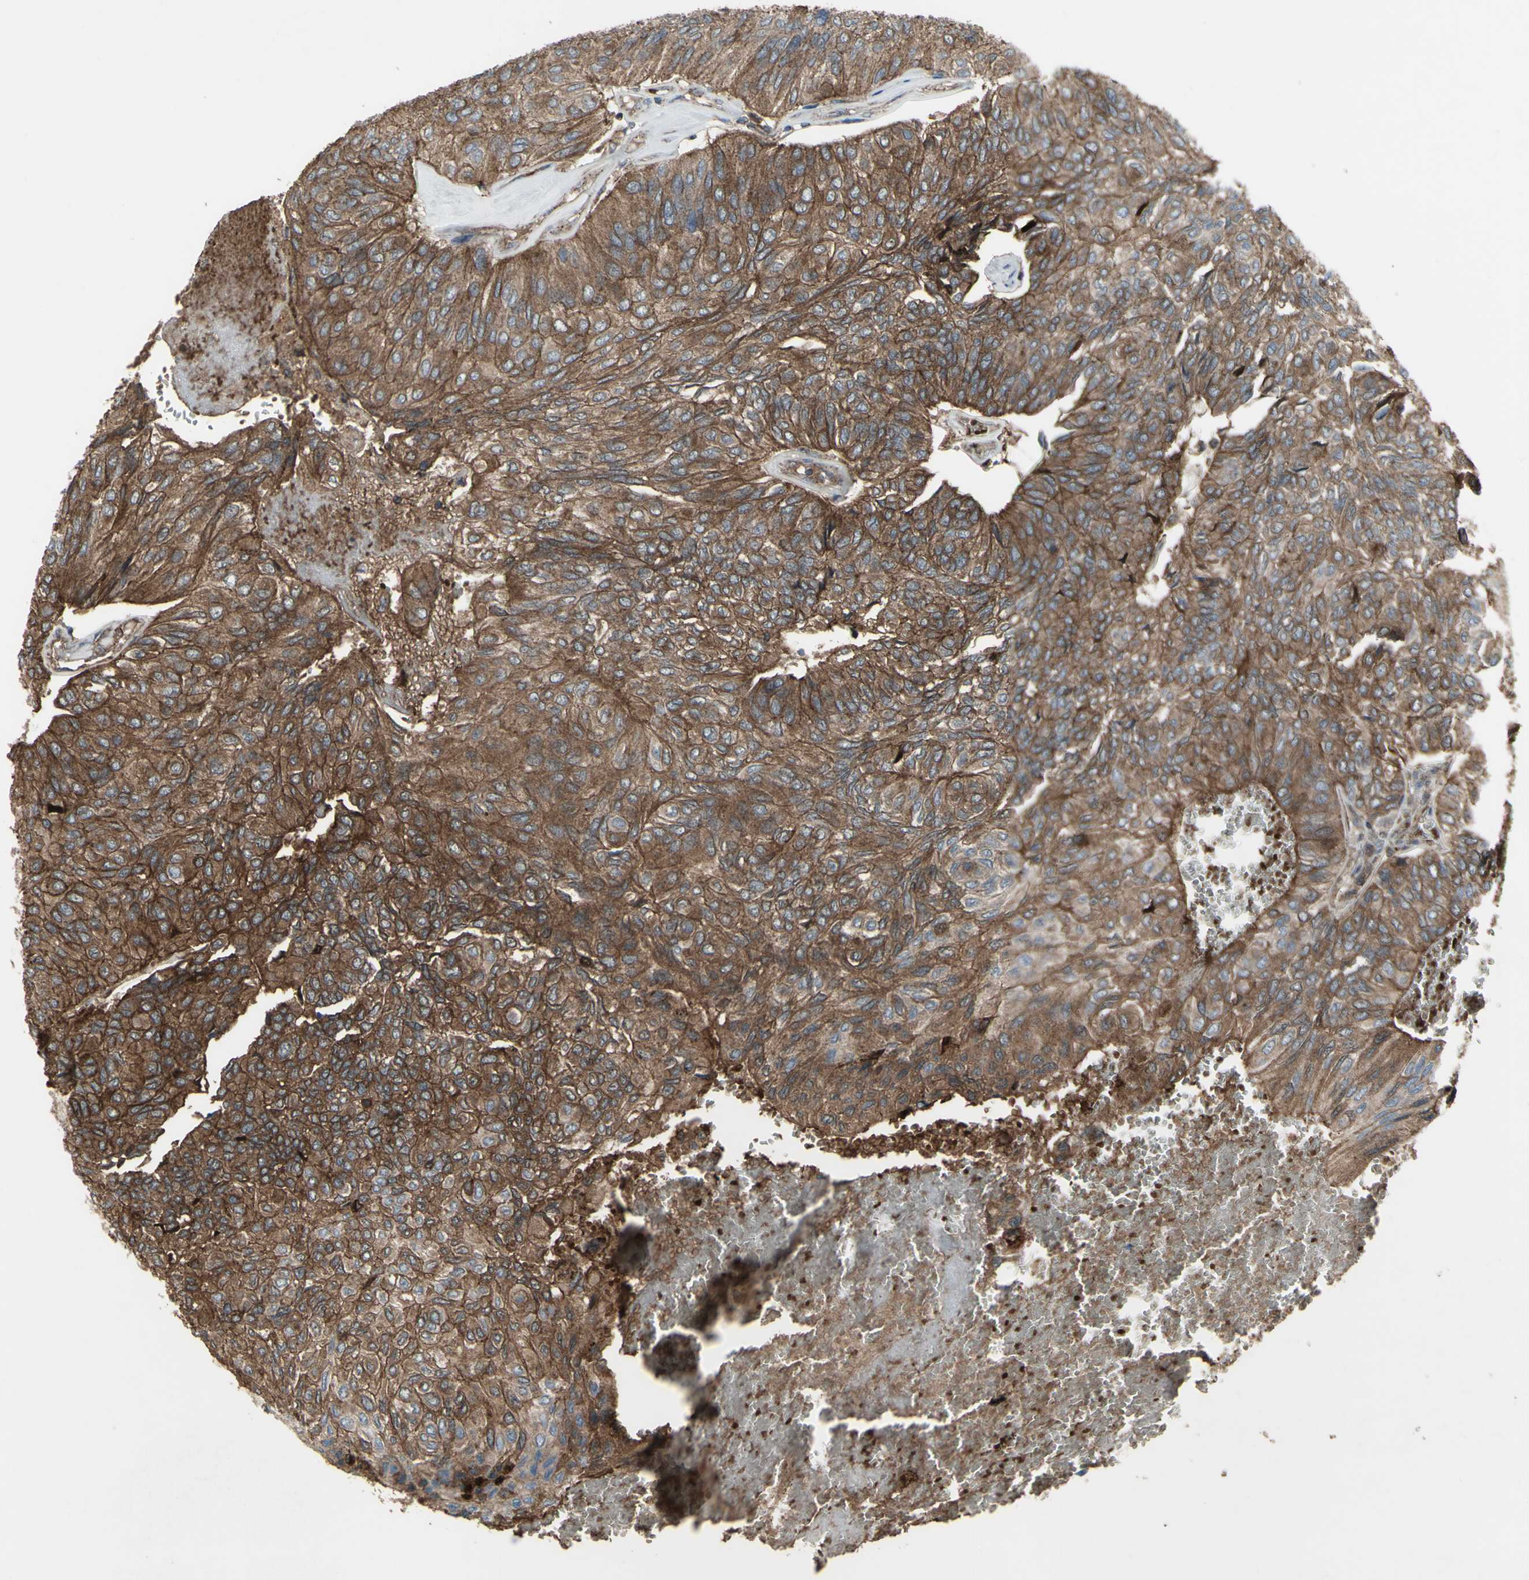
{"staining": {"intensity": "moderate", "quantity": ">75%", "location": "cytoplasmic/membranous"}, "tissue": "urothelial cancer", "cell_type": "Tumor cells", "image_type": "cancer", "snomed": [{"axis": "morphology", "description": "Urothelial carcinoma, High grade"}, {"axis": "topography", "description": "Urinary bladder"}], "caption": "This micrograph demonstrates immunohistochemistry (IHC) staining of high-grade urothelial carcinoma, with medium moderate cytoplasmic/membranous expression in about >75% of tumor cells.", "gene": "SHC1", "patient": {"sex": "male", "age": 66}}